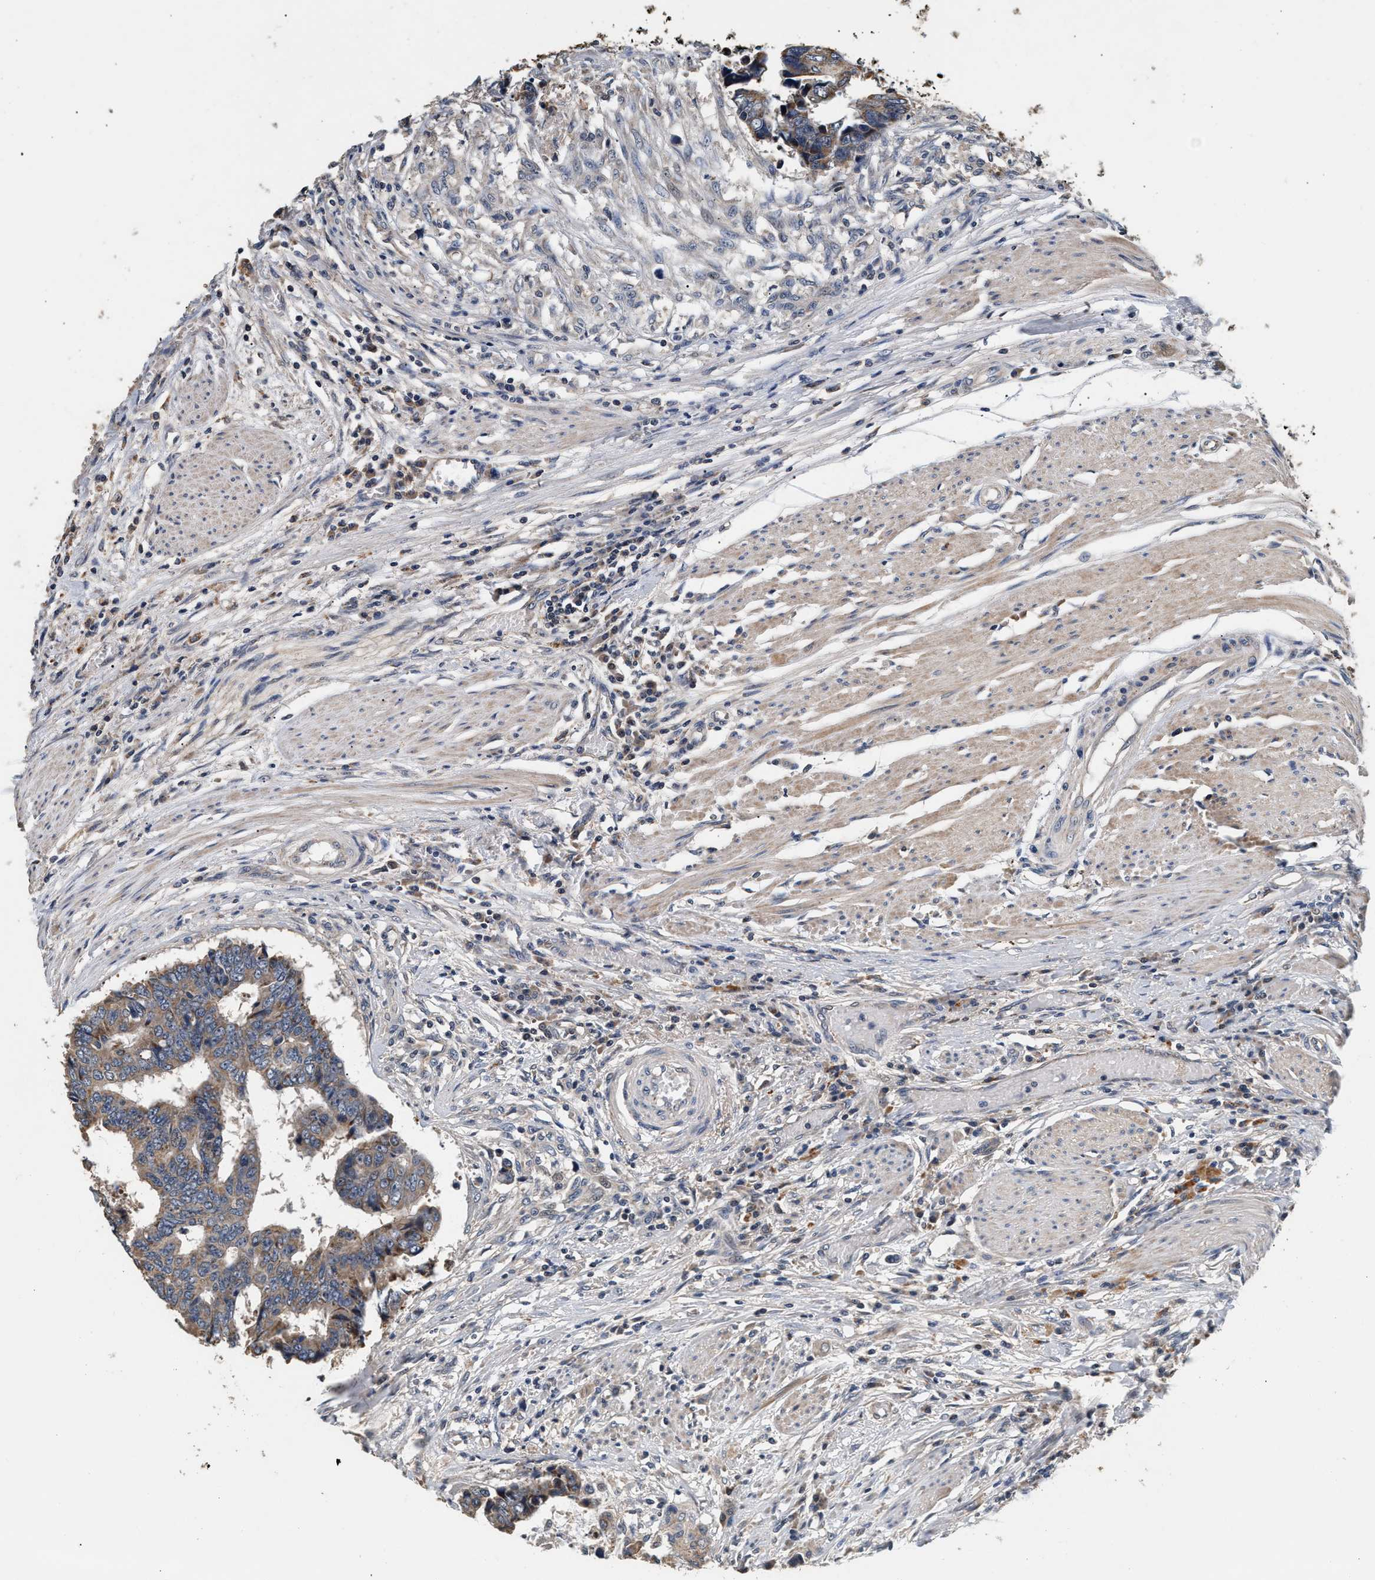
{"staining": {"intensity": "weak", "quantity": ">75%", "location": "cytoplasmic/membranous"}, "tissue": "colorectal cancer", "cell_type": "Tumor cells", "image_type": "cancer", "snomed": [{"axis": "morphology", "description": "Adenocarcinoma, NOS"}, {"axis": "topography", "description": "Rectum"}], "caption": "Immunohistochemistry staining of colorectal adenocarcinoma, which exhibits low levels of weak cytoplasmic/membranous staining in about >75% of tumor cells indicating weak cytoplasmic/membranous protein staining. The staining was performed using DAB (3,3'-diaminobenzidine) (brown) for protein detection and nuclei were counterstained in hematoxylin (blue).", "gene": "PTGR3", "patient": {"sex": "male", "age": 84}}